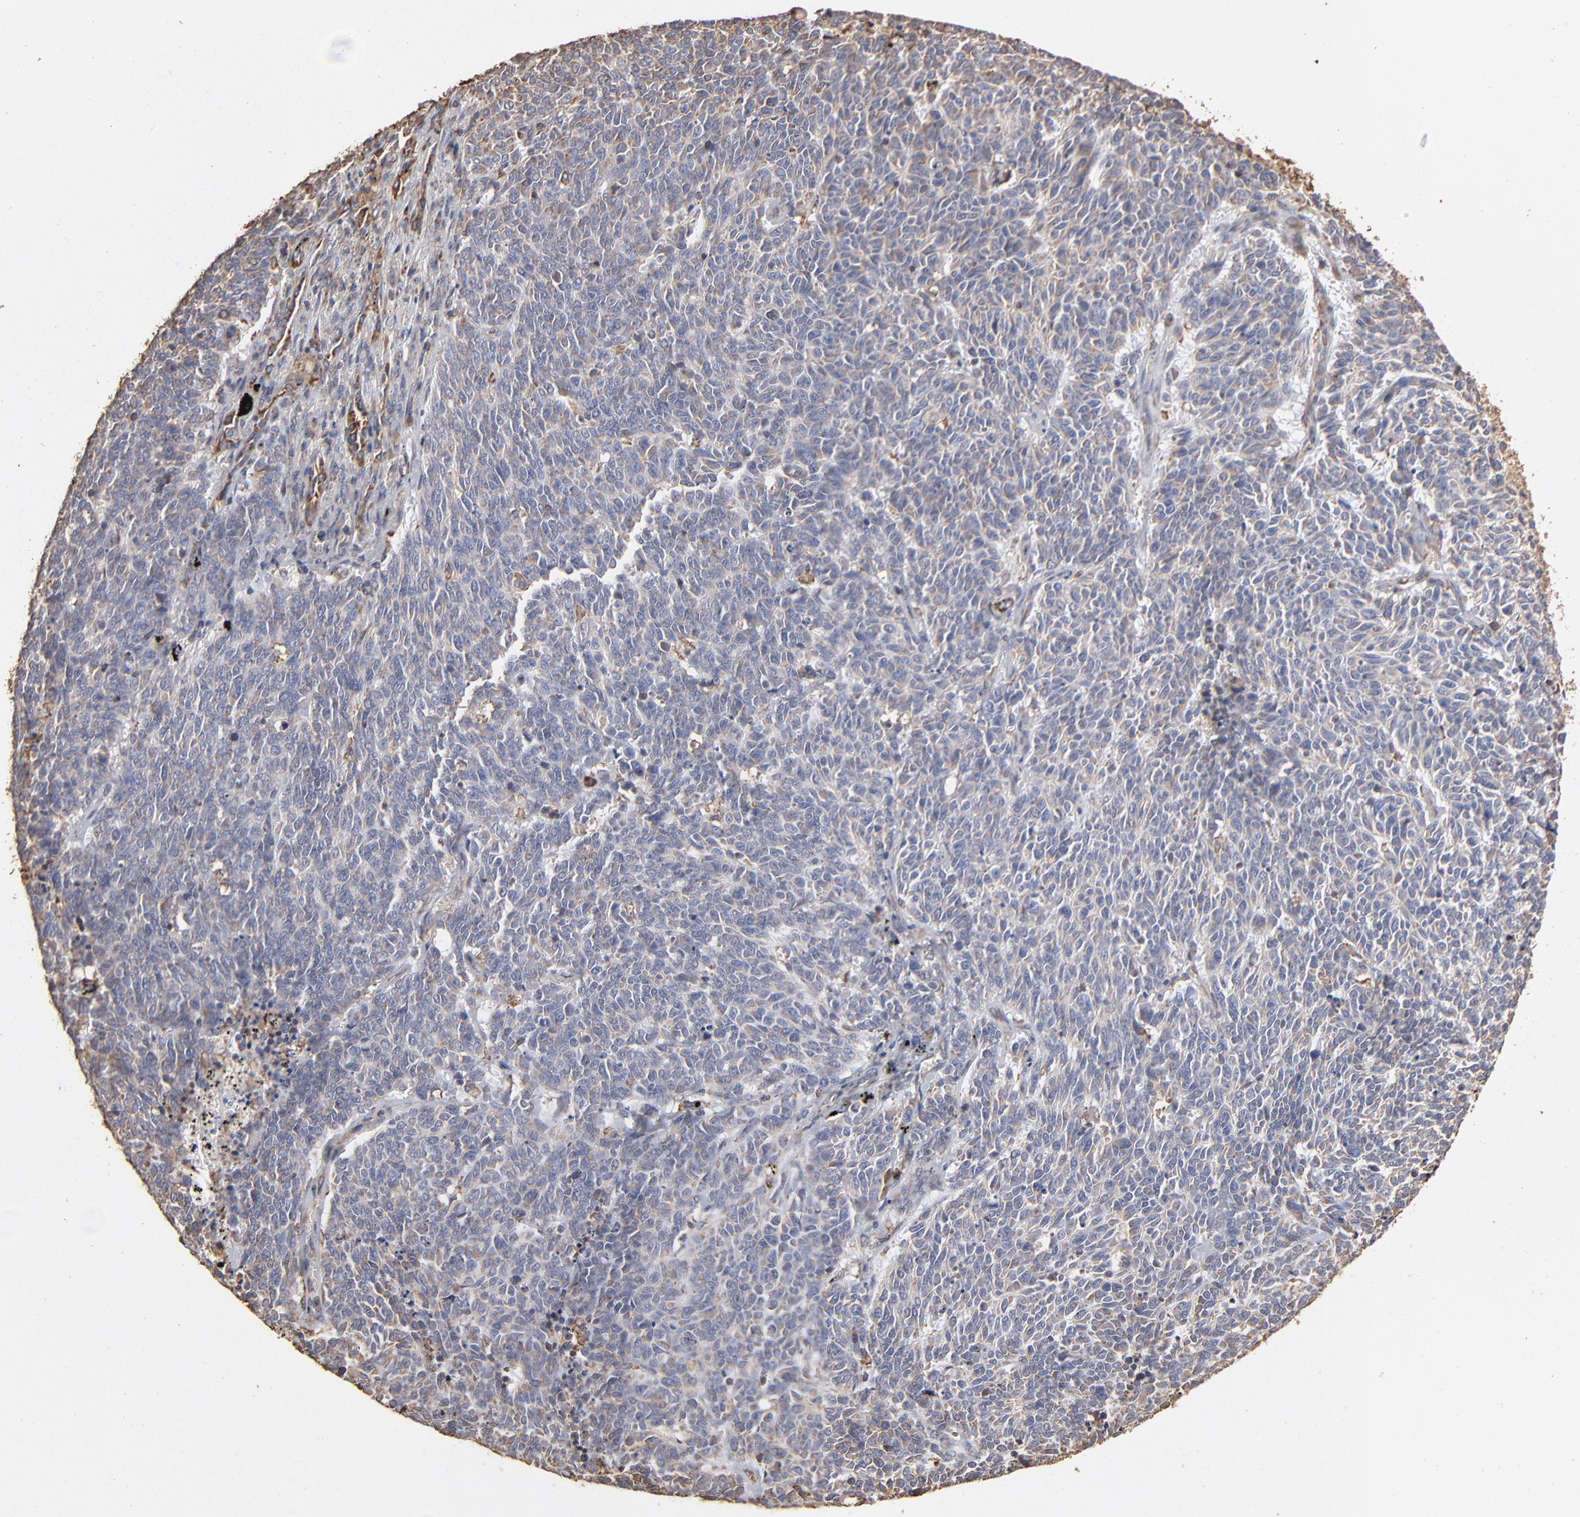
{"staining": {"intensity": "negative", "quantity": "none", "location": "none"}, "tissue": "lung cancer", "cell_type": "Tumor cells", "image_type": "cancer", "snomed": [{"axis": "morphology", "description": "Neoplasm, malignant, NOS"}, {"axis": "topography", "description": "Lung"}], "caption": "This is a photomicrograph of immunohistochemistry (IHC) staining of malignant neoplasm (lung), which shows no positivity in tumor cells.", "gene": "PDIA3", "patient": {"sex": "female", "age": 58}}